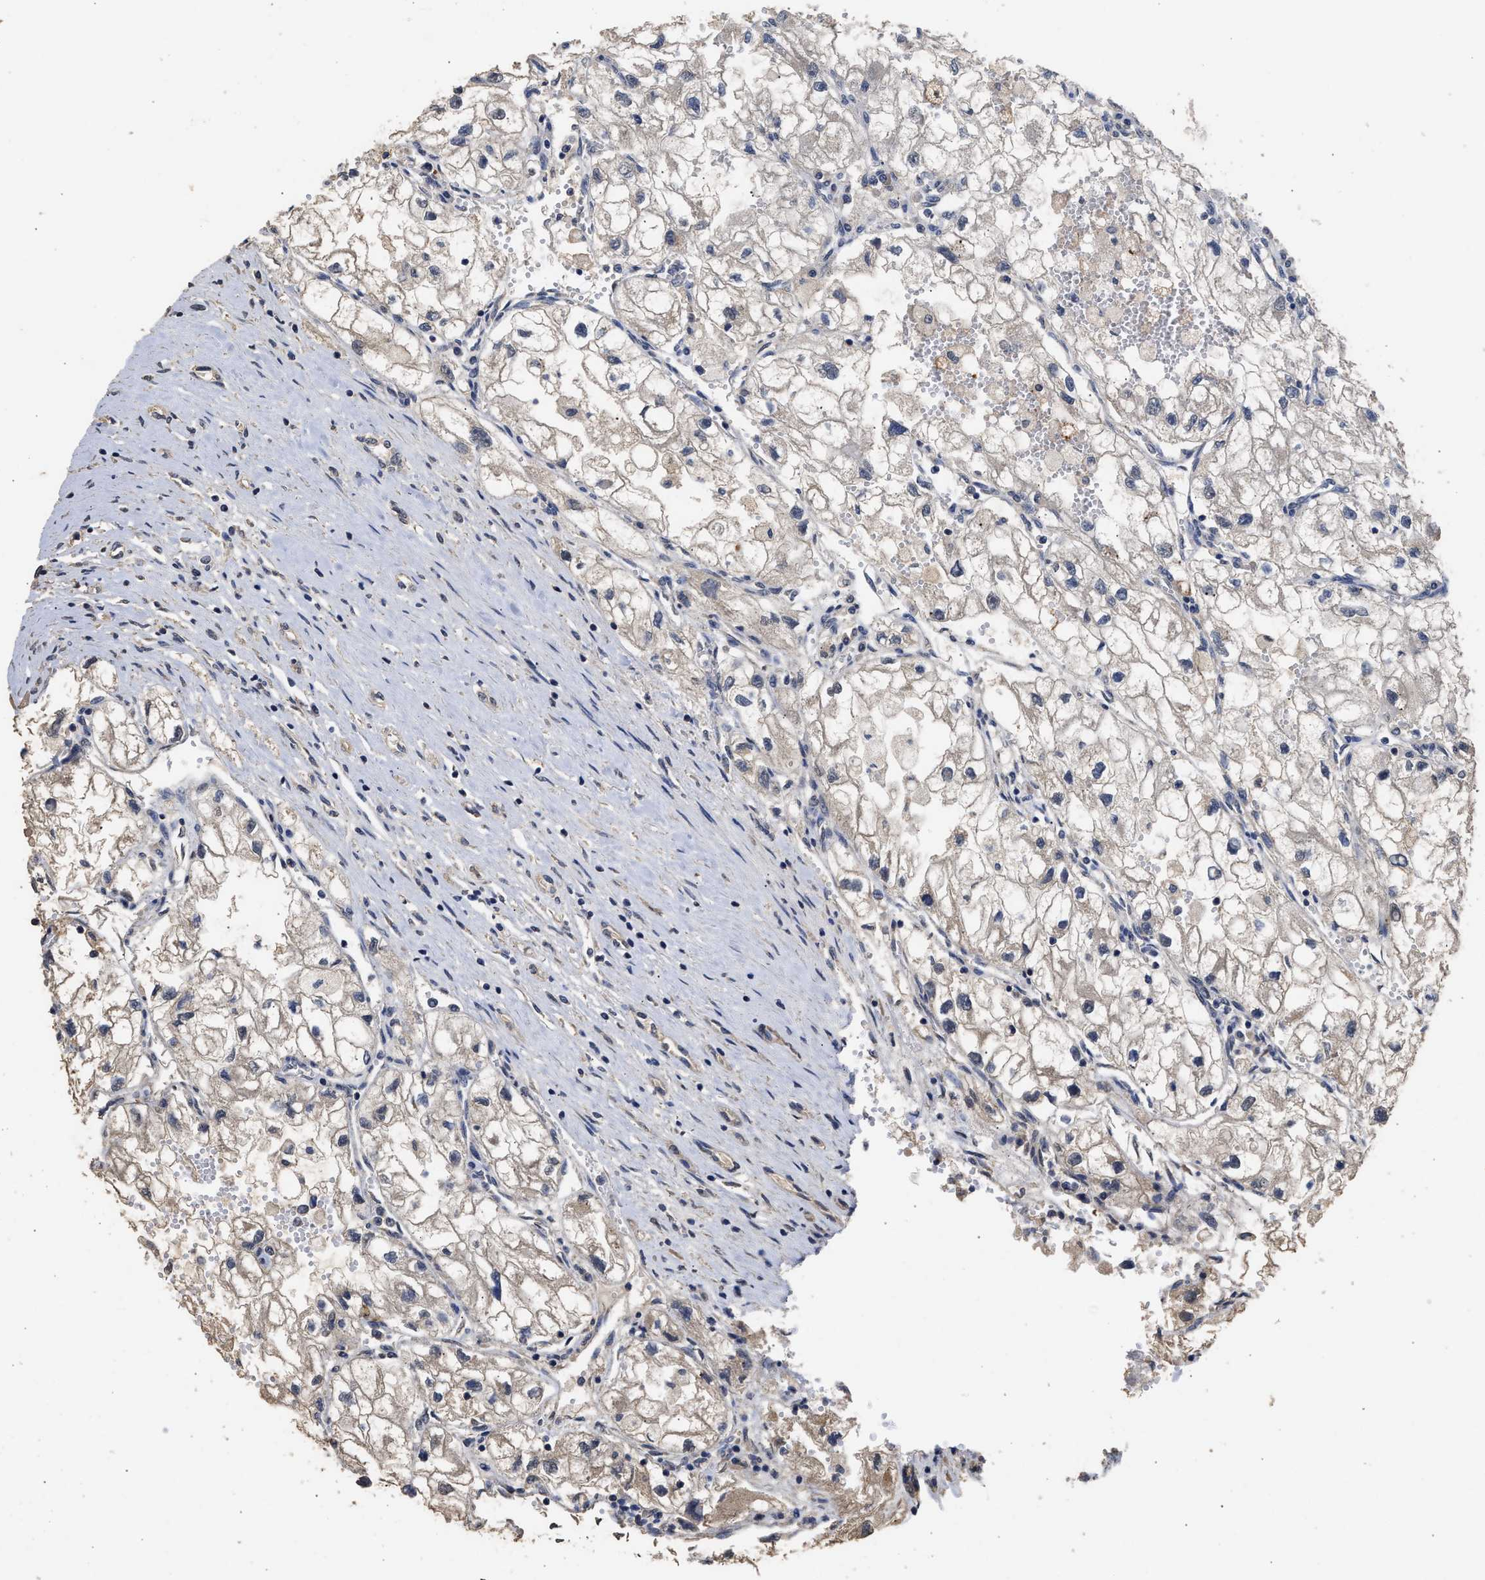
{"staining": {"intensity": "weak", "quantity": "<25%", "location": "cytoplasmic/membranous"}, "tissue": "renal cancer", "cell_type": "Tumor cells", "image_type": "cancer", "snomed": [{"axis": "morphology", "description": "Adenocarcinoma, NOS"}, {"axis": "topography", "description": "Kidney"}], "caption": "This histopathology image is of renal cancer stained with immunohistochemistry to label a protein in brown with the nuclei are counter-stained blue. There is no expression in tumor cells.", "gene": "SPINT2", "patient": {"sex": "female", "age": 70}}